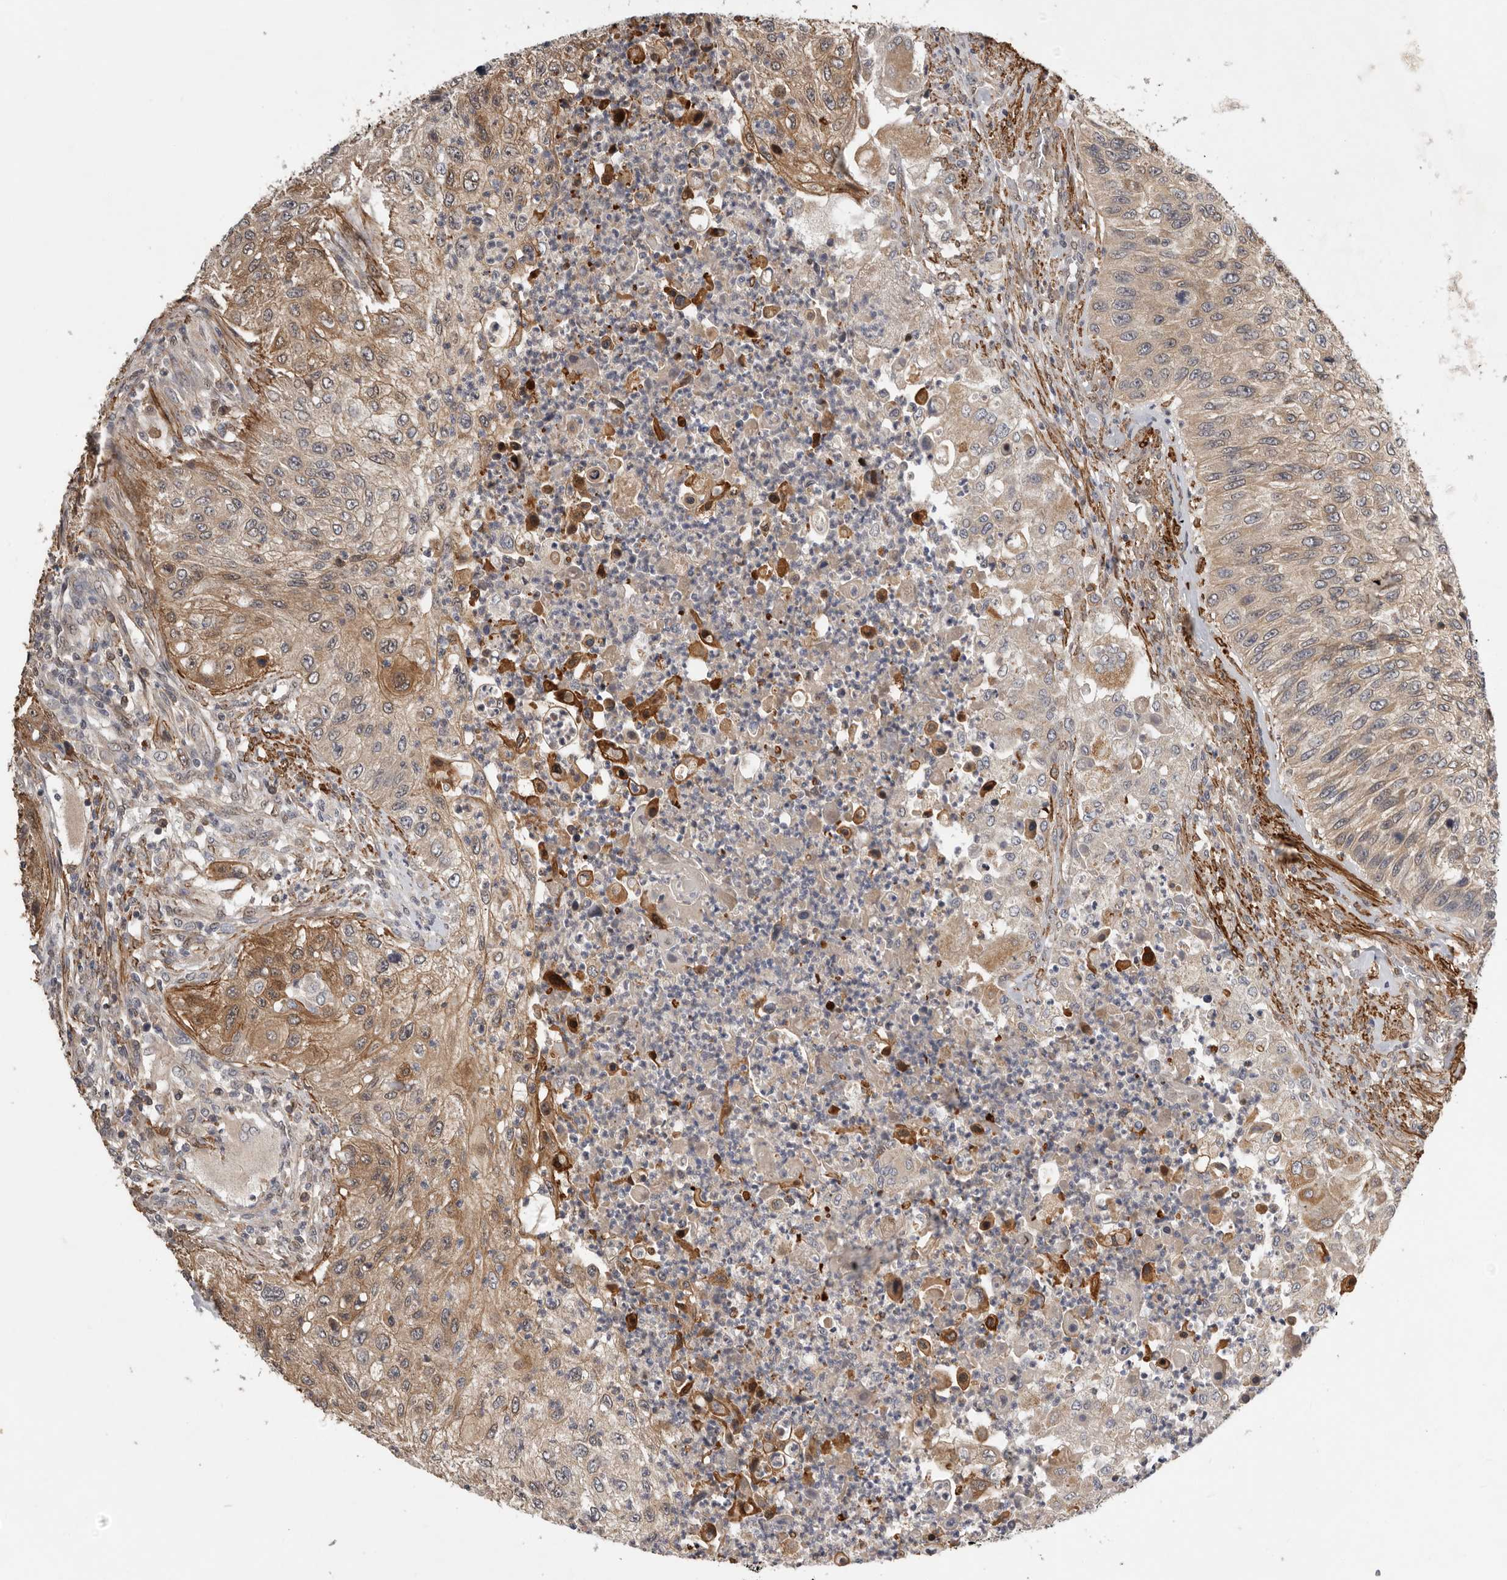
{"staining": {"intensity": "moderate", "quantity": "<25%", "location": "cytoplasmic/membranous"}, "tissue": "urothelial cancer", "cell_type": "Tumor cells", "image_type": "cancer", "snomed": [{"axis": "morphology", "description": "Urothelial carcinoma, High grade"}, {"axis": "topography", "description": "Urinary bladder"}], "caption": "This is an image of immunohistochemistry staining of urothelial cancer, which shows moderate positivity in the cytoplasmic/membranous of tumor cells.", "gene": "RNF157", "patient": {"sex": "female", "age": 60}}